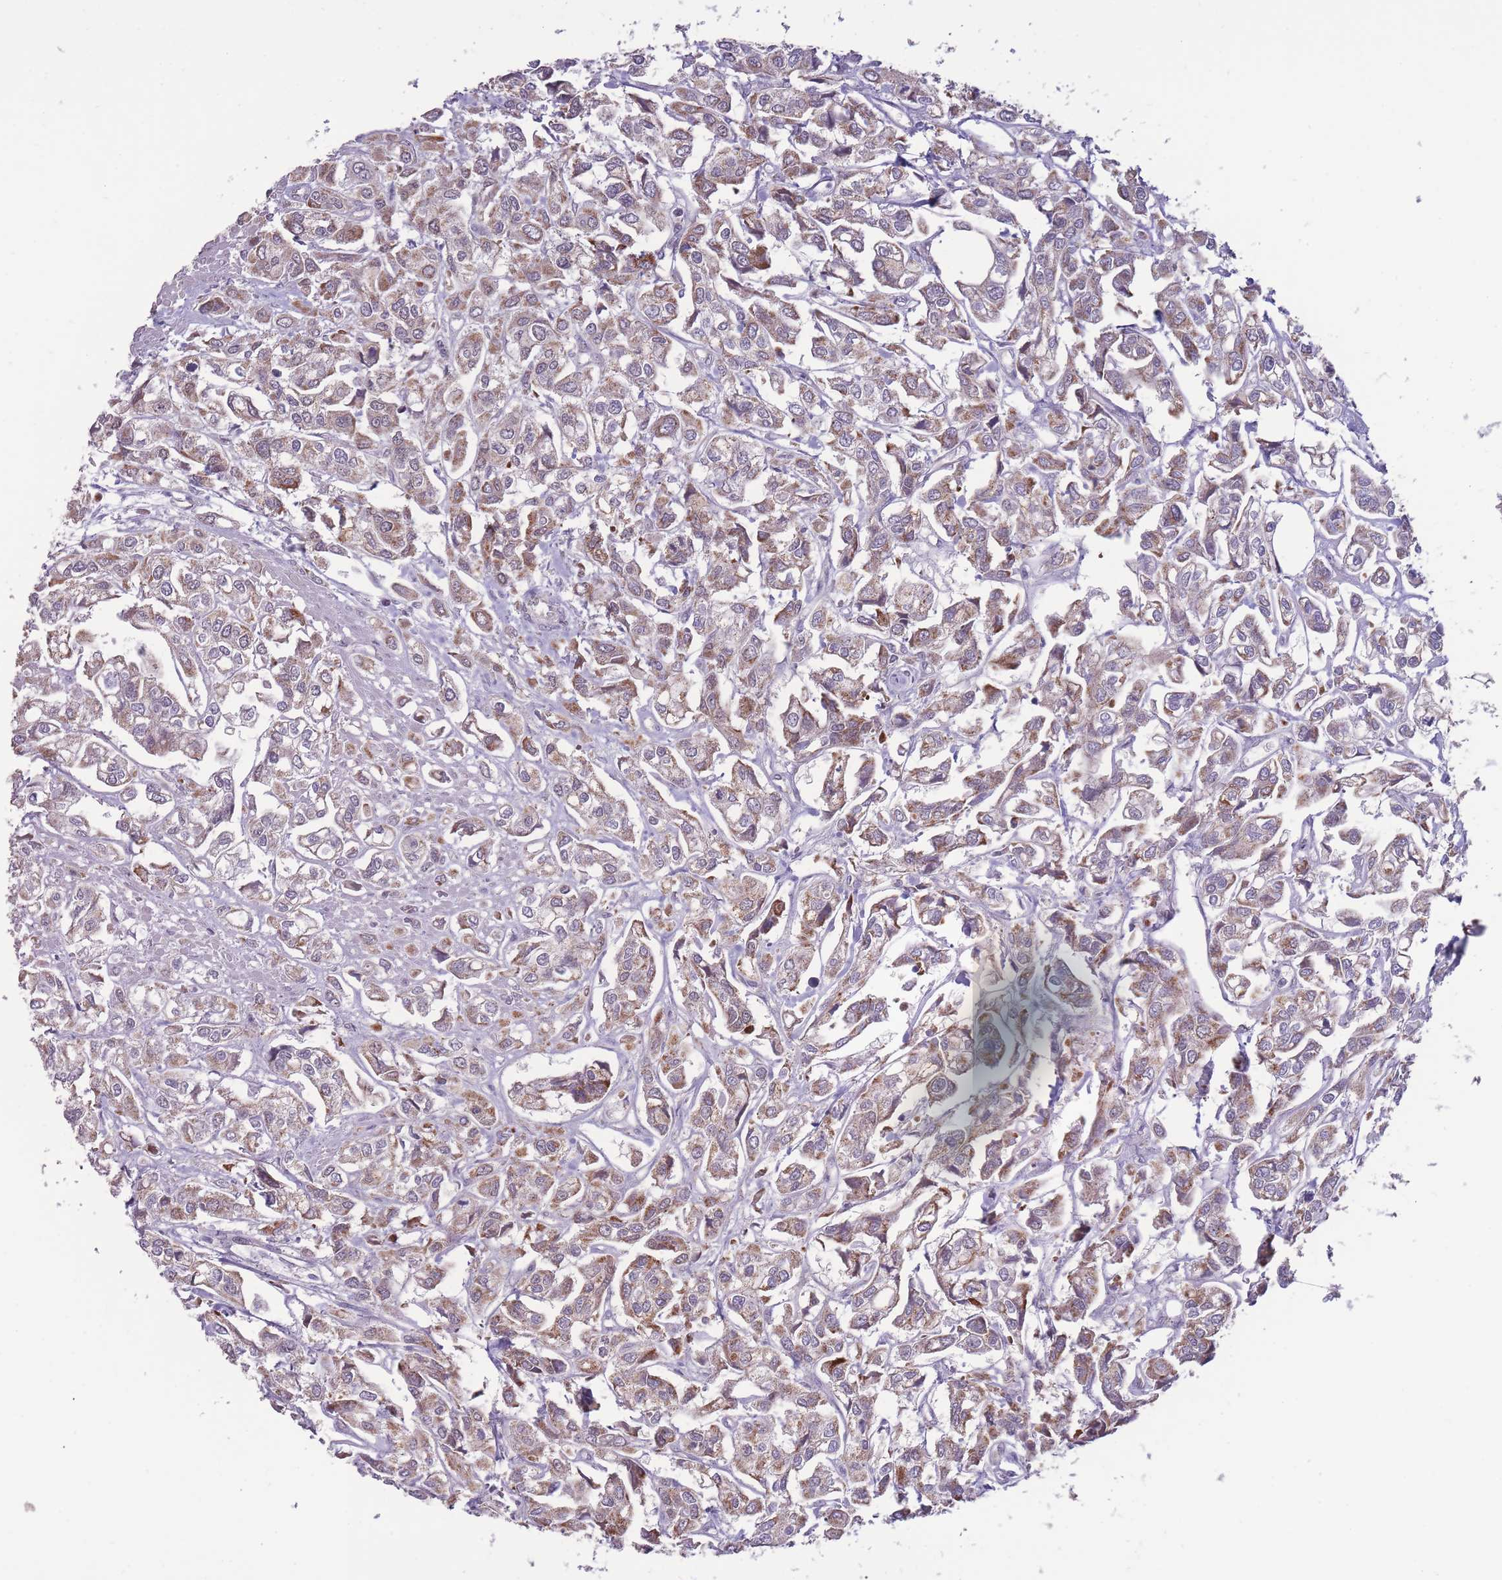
{"staining": {"intensity": "moderate", "quantity": ">75%", "location": "cytoplasmic/membranous"}, "tissue": "urothelial cancer", "cell_type": "Tumor cells", "image_type": "cancer", "snomed": [{"axis": "morphology", "description": "Urothelial carcinoma, High grade"}, {"axis": "topography", "description": "Urinary bladder"}], "caption": "The image reveals immunohistochemical staining of urothelial cancer. There is moderate cytoplasmic/membranous staining is identified in about >75% of tumor cells.", "gene": "MCIDAS", "patient": {"sex": "male", "age": 67}}